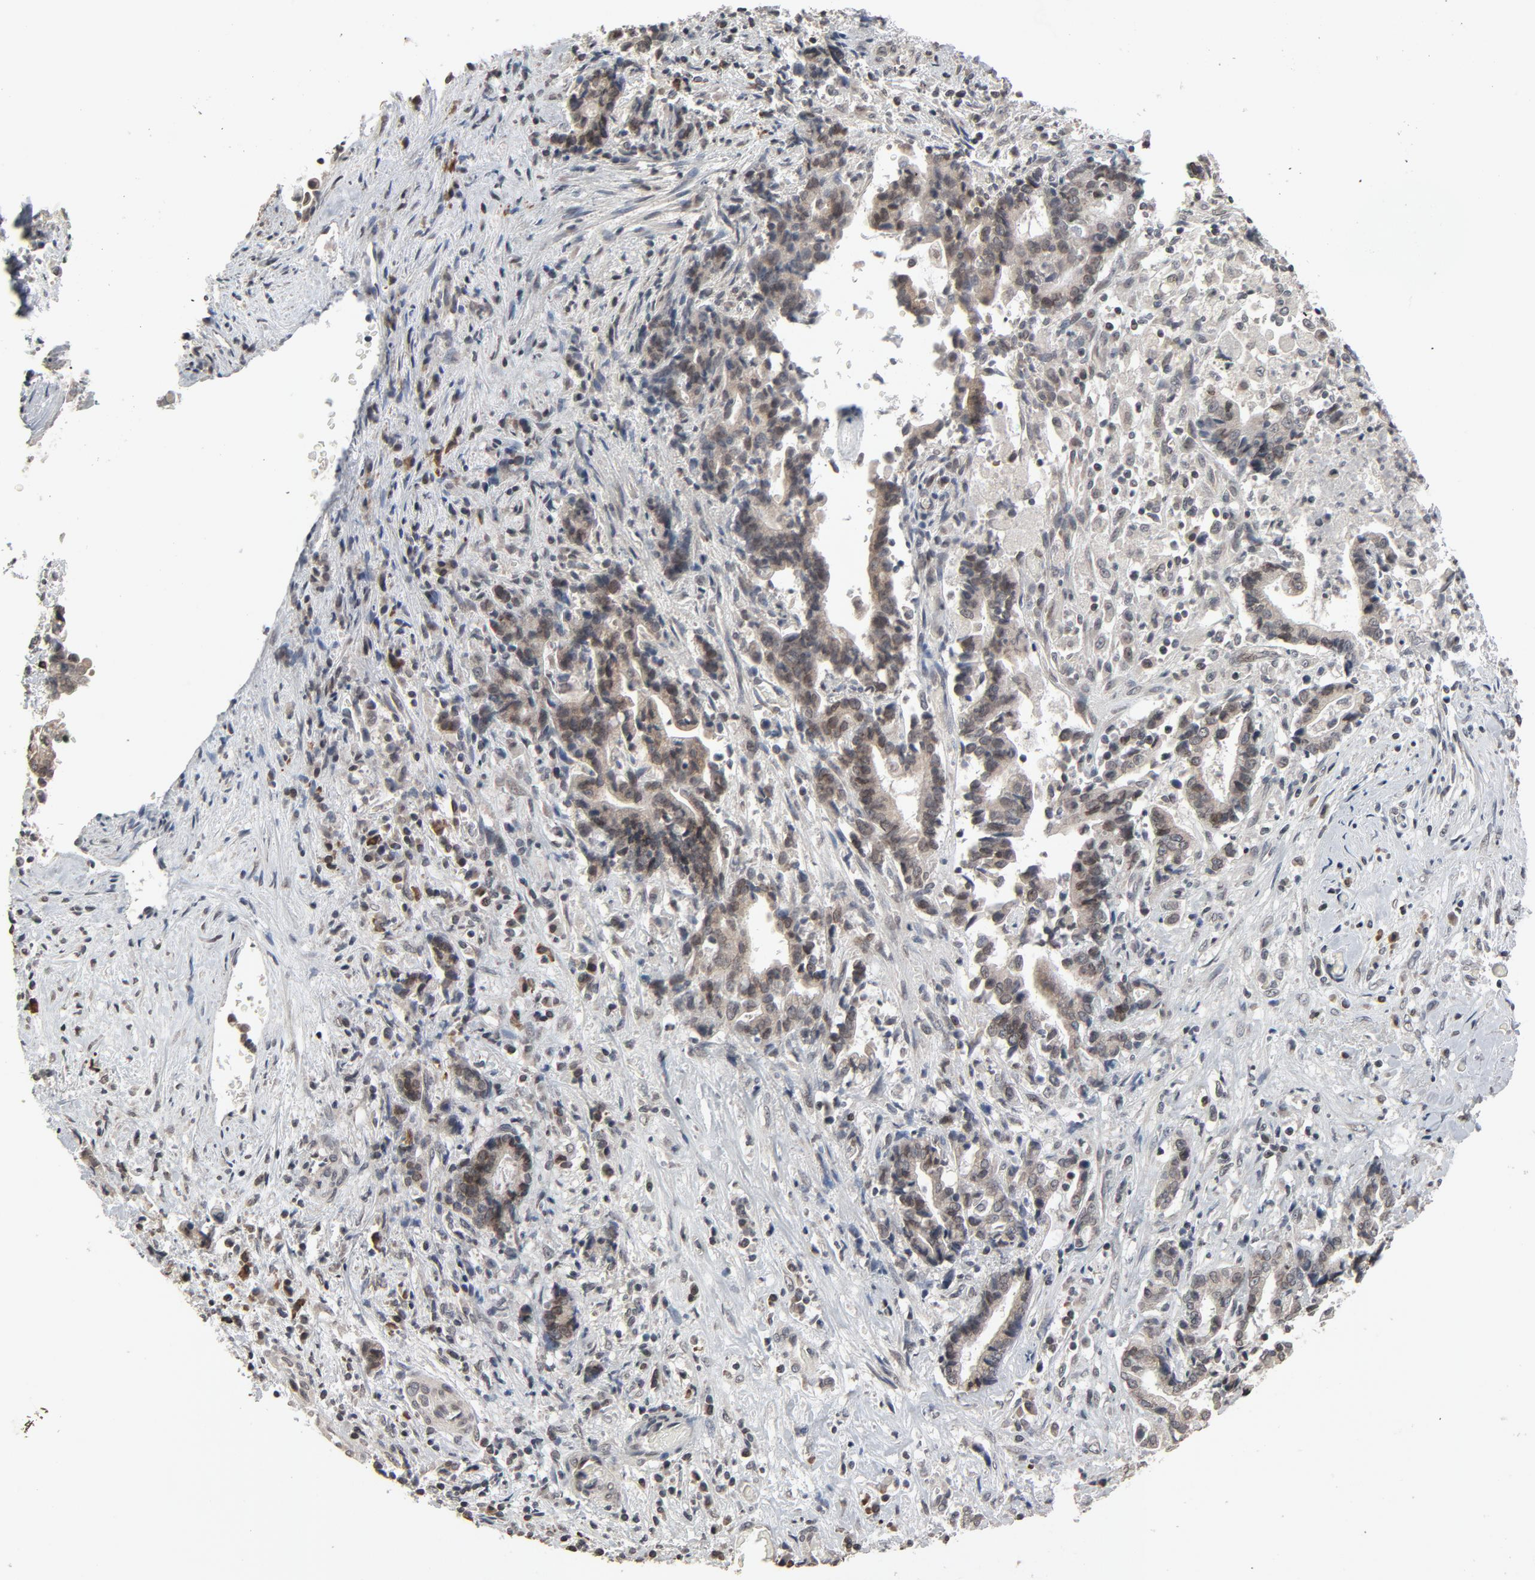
{"staining": {"intensity": "moderate", "quantity": "25%-75%", "location": "cytoplasmic/membranous,nuclear"}, "tissue": "liver cancer", "cell_type": "Tumor cells", "image_type": "cancer", "snomed": [{"axis": "morphology", "description": "Cholangiocarcinoma"}, {"axis": "topography", "description": "Liver"}], "caption": "Immunohistochemical staining of human cholangiocarcinoma (liver) shows medium levels of moderate cytoplasmic/membranous and nuclear staining in about 25%-75% of tumor cells.", "gene": "POM121", "patient": {"sex": "male", "age": 57}}